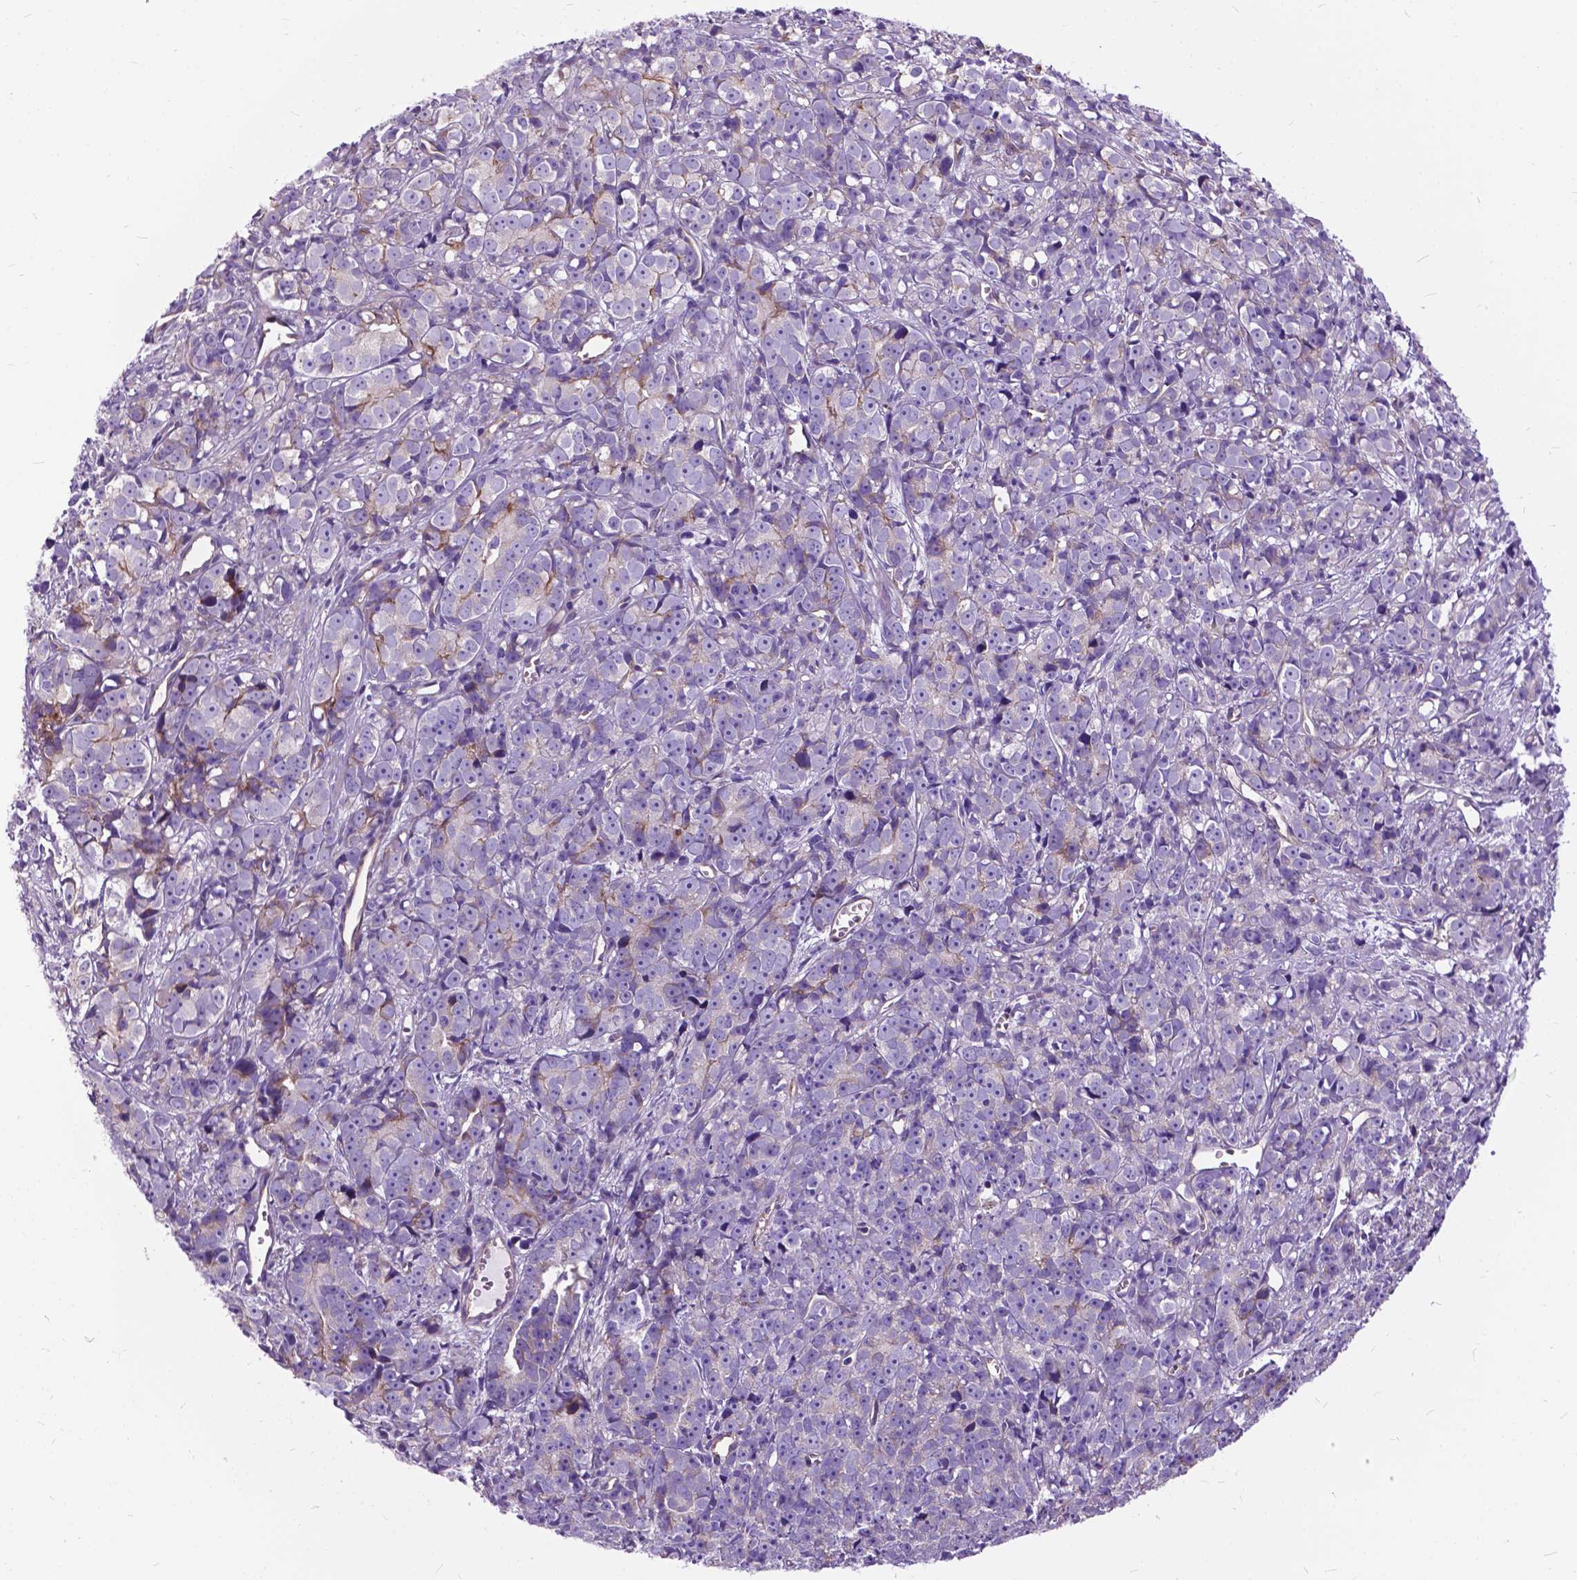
{"staining": {"intensity": "negative", "quantity": "none", "location": "none"}, "tissue": "prostate cancer", "cell_type": "Tumor cells", "image_type": "cancer", "snomed": [{"axis": "morphology", "description": "Adenocarcinoma, High grade"}, {"axis": "topography", "description": "Prostate"}], "caption": "IHC micrograph of prostate high-grade adenocarcinoma stained for a protein (brown), which exhibits no expression in tumor cells.", "gene": "FLT4", "patient": {"sex": "male", "age": 77}}